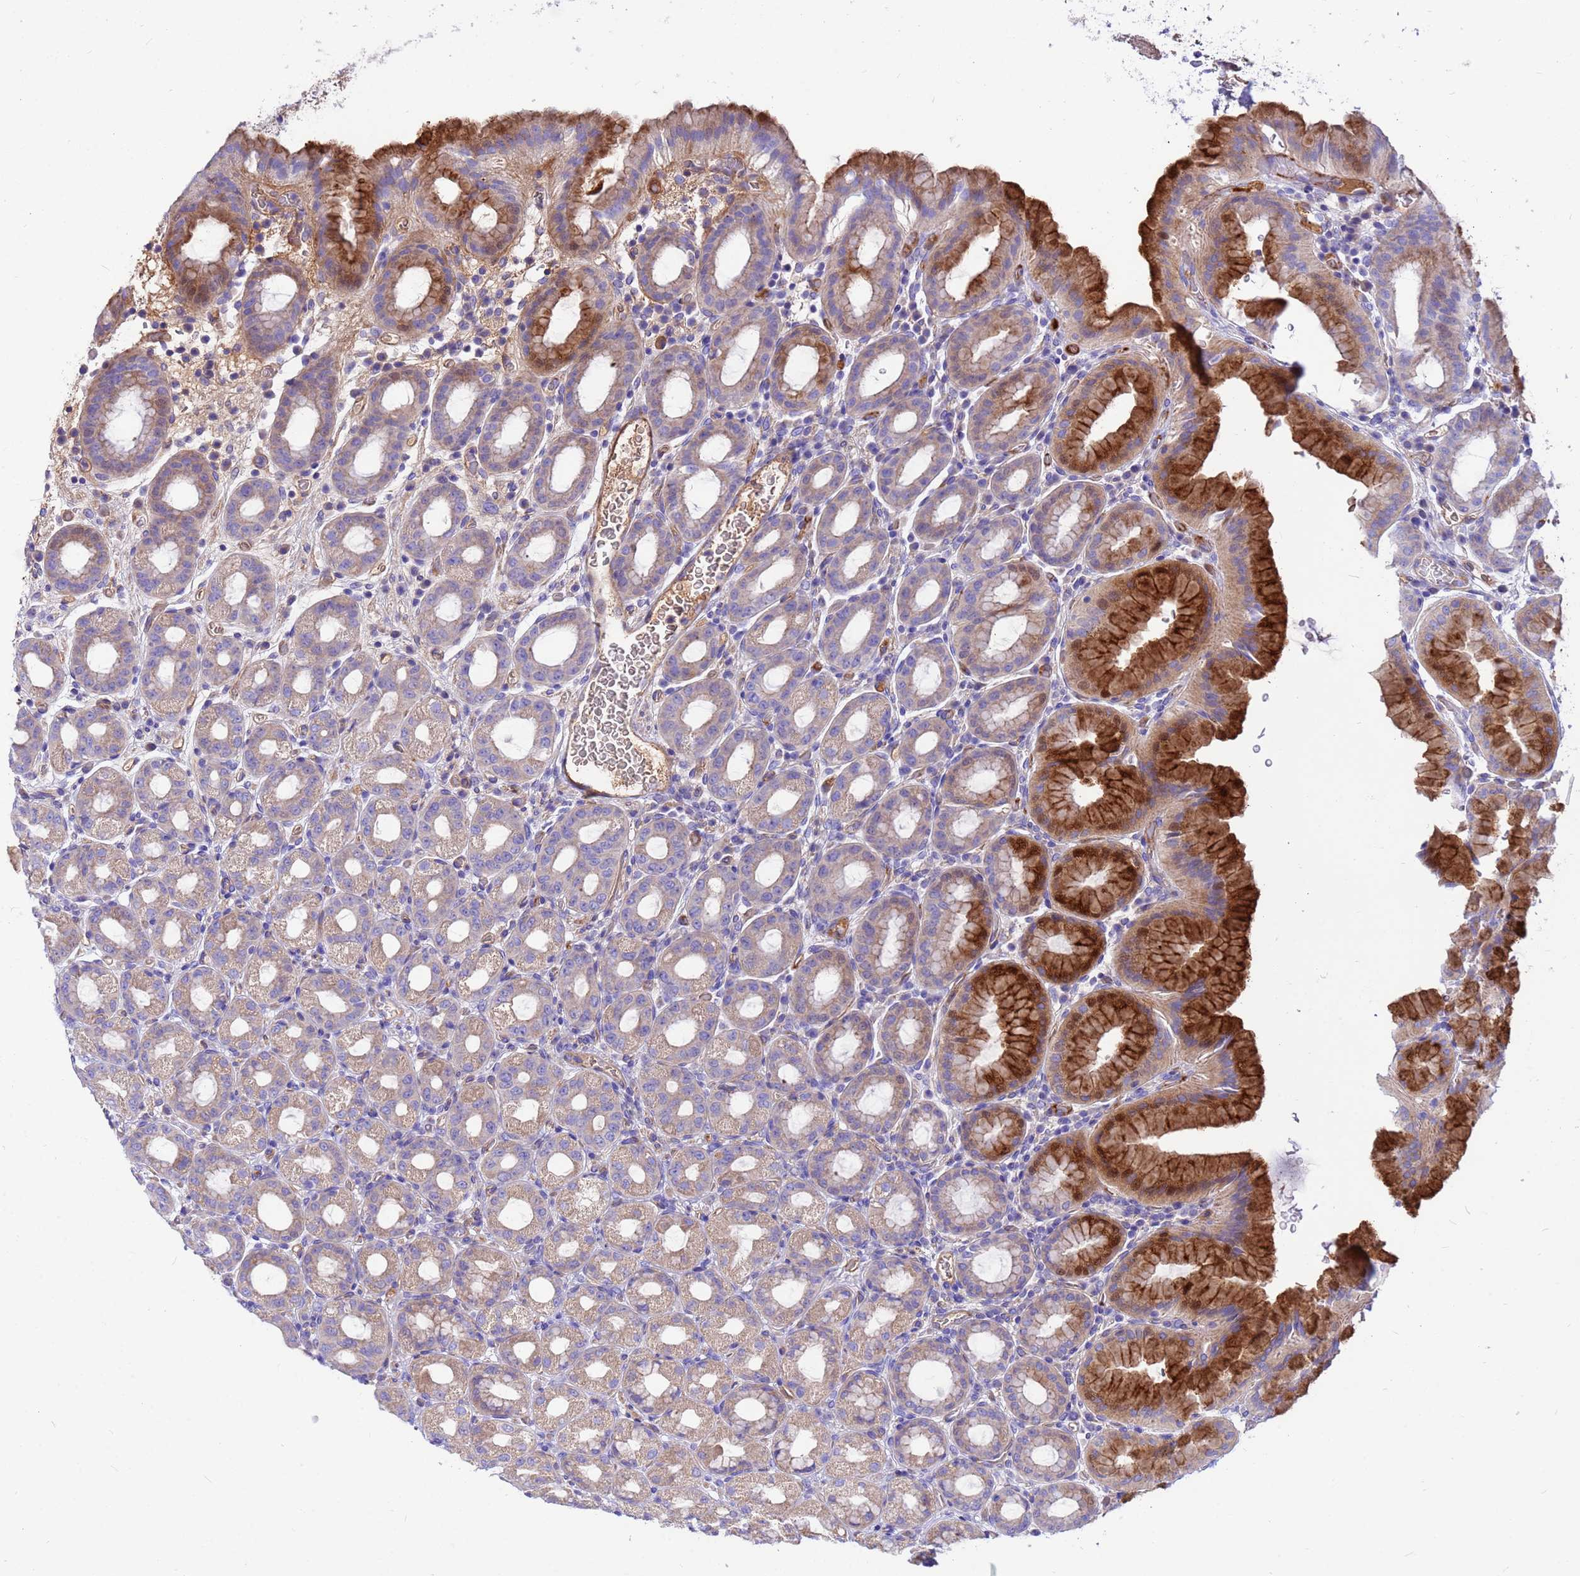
{"staining": {"intensity": "strong", "quantity": "<25%", "location": "cytoplasmic/membranous"}, "tissue": "stomach", "cell_type": "Glandular cells", "image_type": "normal", "snomed": [{"axis": "morphology", "description": "Normal tissue, NOS"}, {"axis": "topography", "description": "Stomach, upper"}, {"axis": "topography", "description": "Stomach, lower"}, {"axis": "topography", "description": "Small intestine"}], "caption": "A brown stain highlights strong cytoplasmic/membranous staining of a protein in glandular cells of normal human stomach. (IHC, brightfield microscopy, high magnification).", "gene": "CRHBP", "patient": {"sex": "male", "age": 68}}